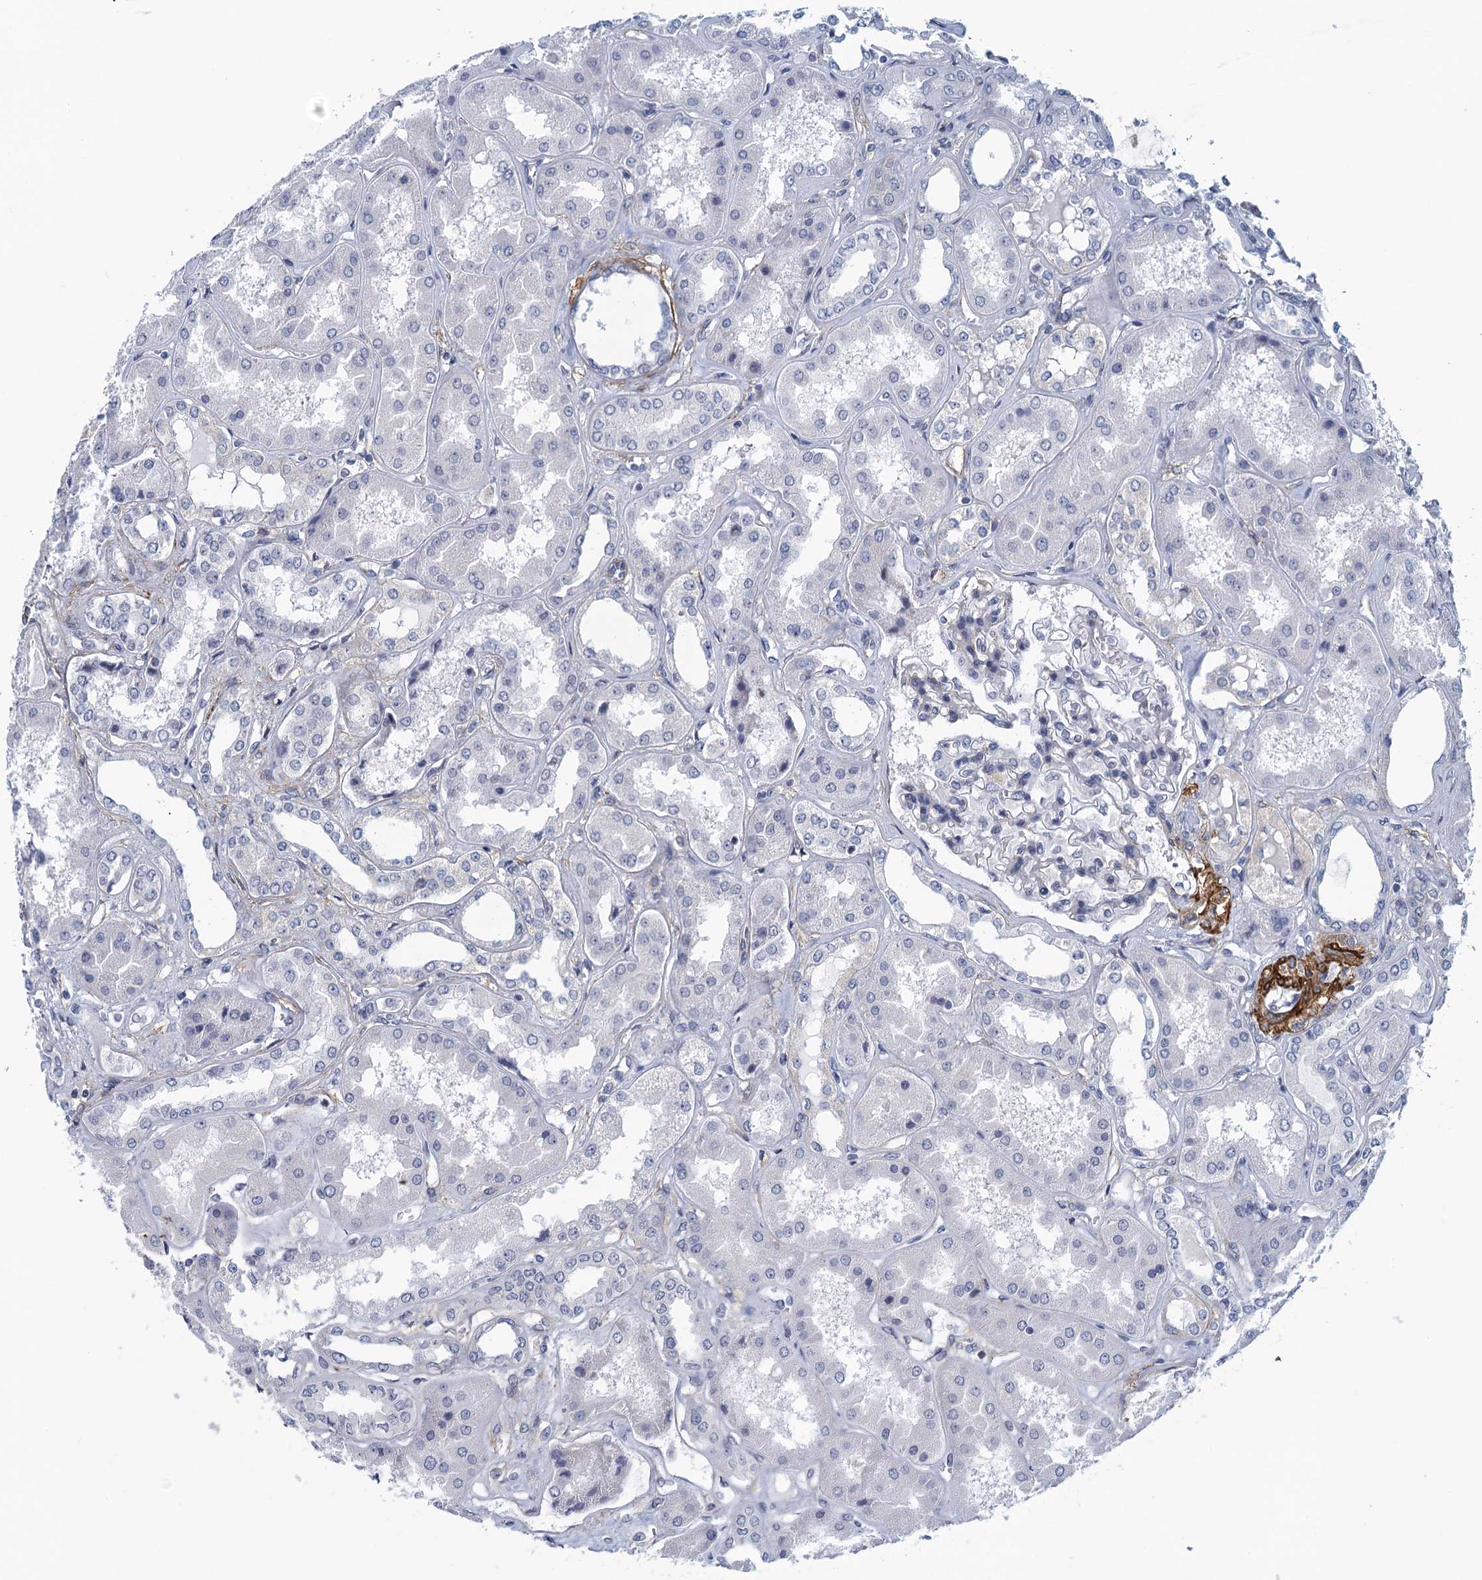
{"staining": {"intensity": "negative", "quantity": "none", "location": "none"}, "tissue": "kidney", "cell_type": "Cells in glomeruli", "image_type": "normal", "snomed": [{"axis": "morphology", "description": "Normal tissue, NOS"}, {"axis": "topography", "description": "Kidney"}], "caption": "This is a image of immunohistochemistry (IHC) staining of benign kidney, which shows no staining in cells in glomeruli.", "gene": "ALG2", "patient": {"sex": "female", "age": 56}}